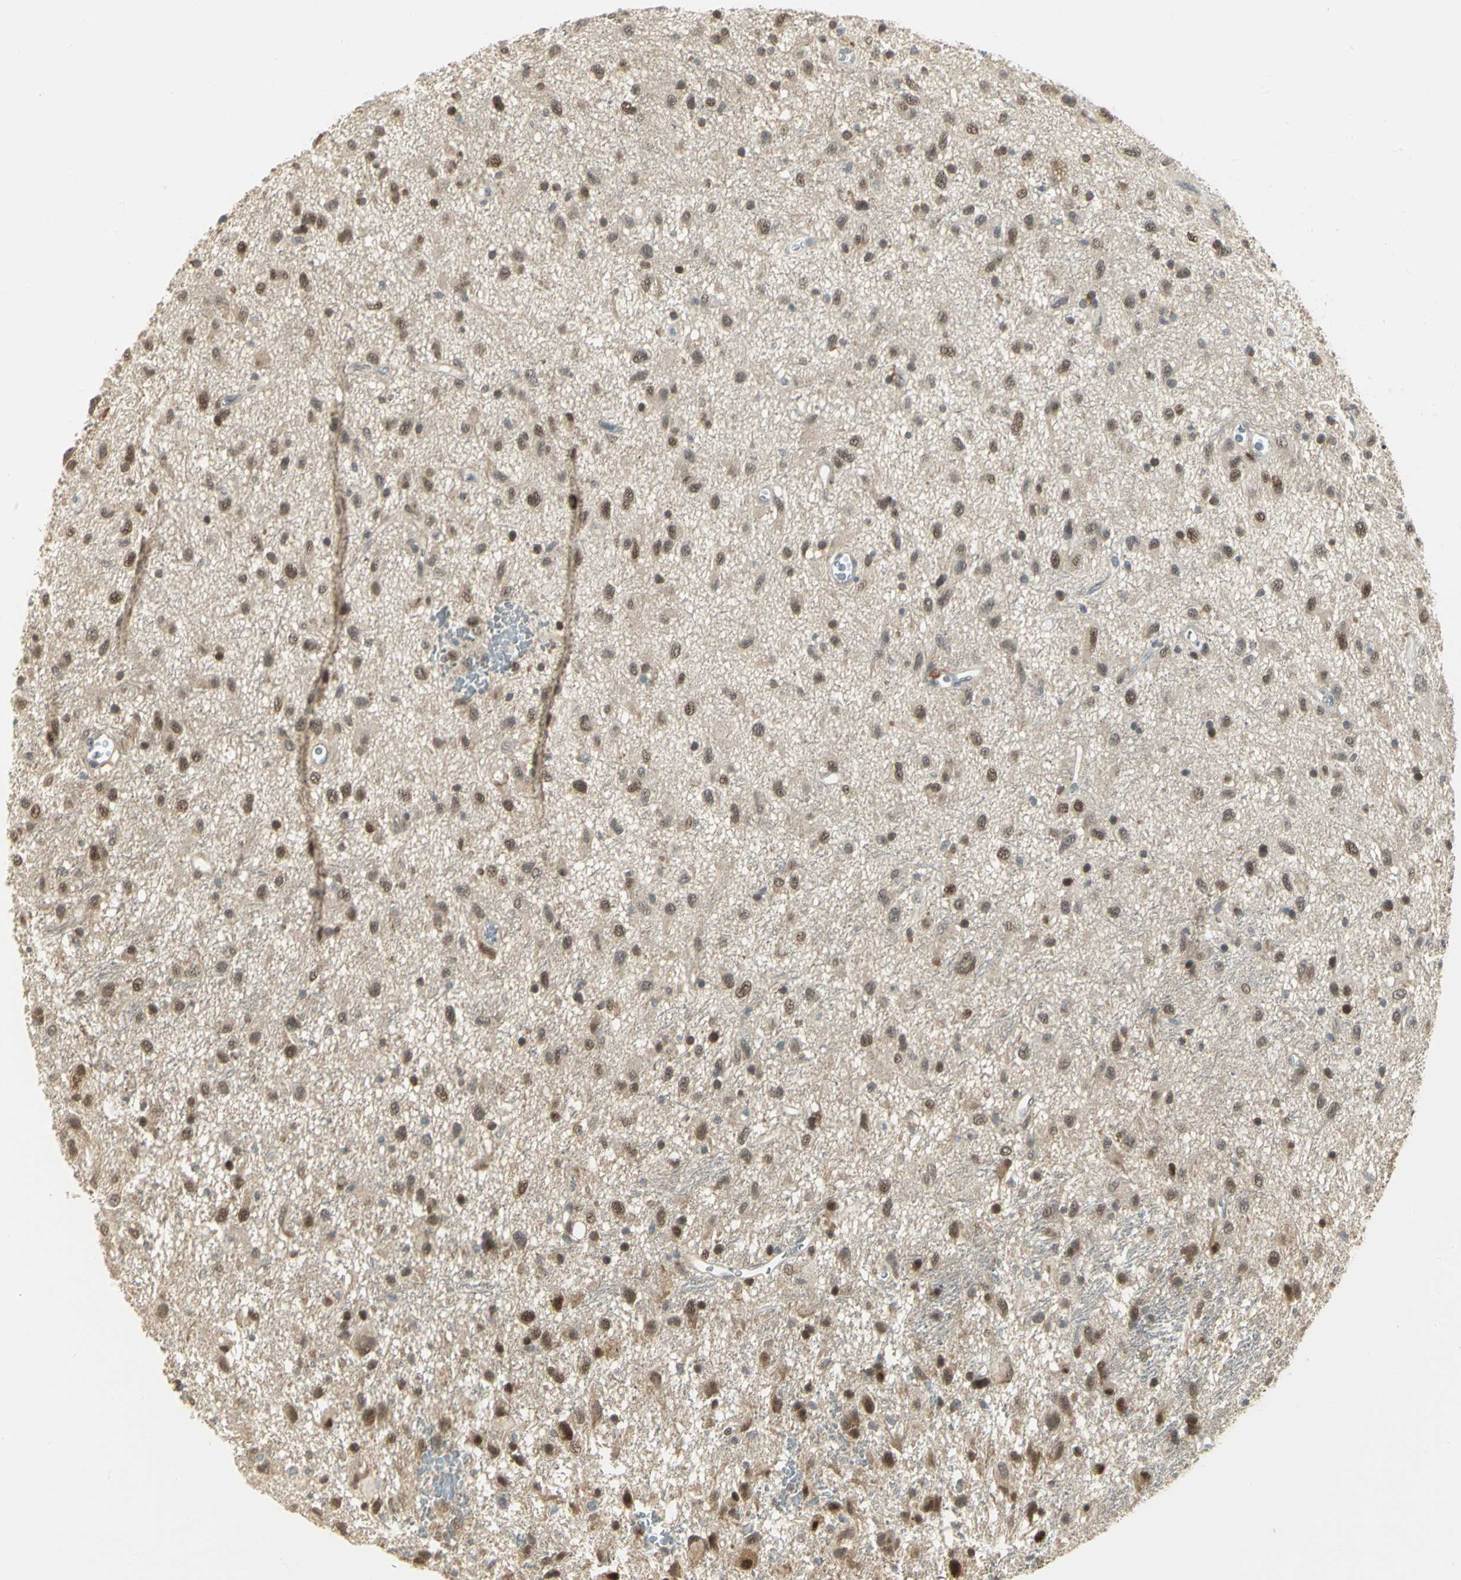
{"staining": {"intensity": "moderate", "quantity": ">75%", "location": "cytoplasmic/membranous,nuclear"}, "tissue": "glioma", "cell_type": "Tumor cells", "image_type": "cancer", "snomed": [{"axis": "morphology", "description": "Glioma, malignant, Low grade"}, {"axis": "topography", "description": "Brain"}], "caption": "A medium amount of moderate cytoplasmic/membranous and nuclear expression is appreciated in approximately >75% of tumor cells in glioma tissue.", "gene": "PSMC4", "patient": {"sex": "male", "age": 77}}